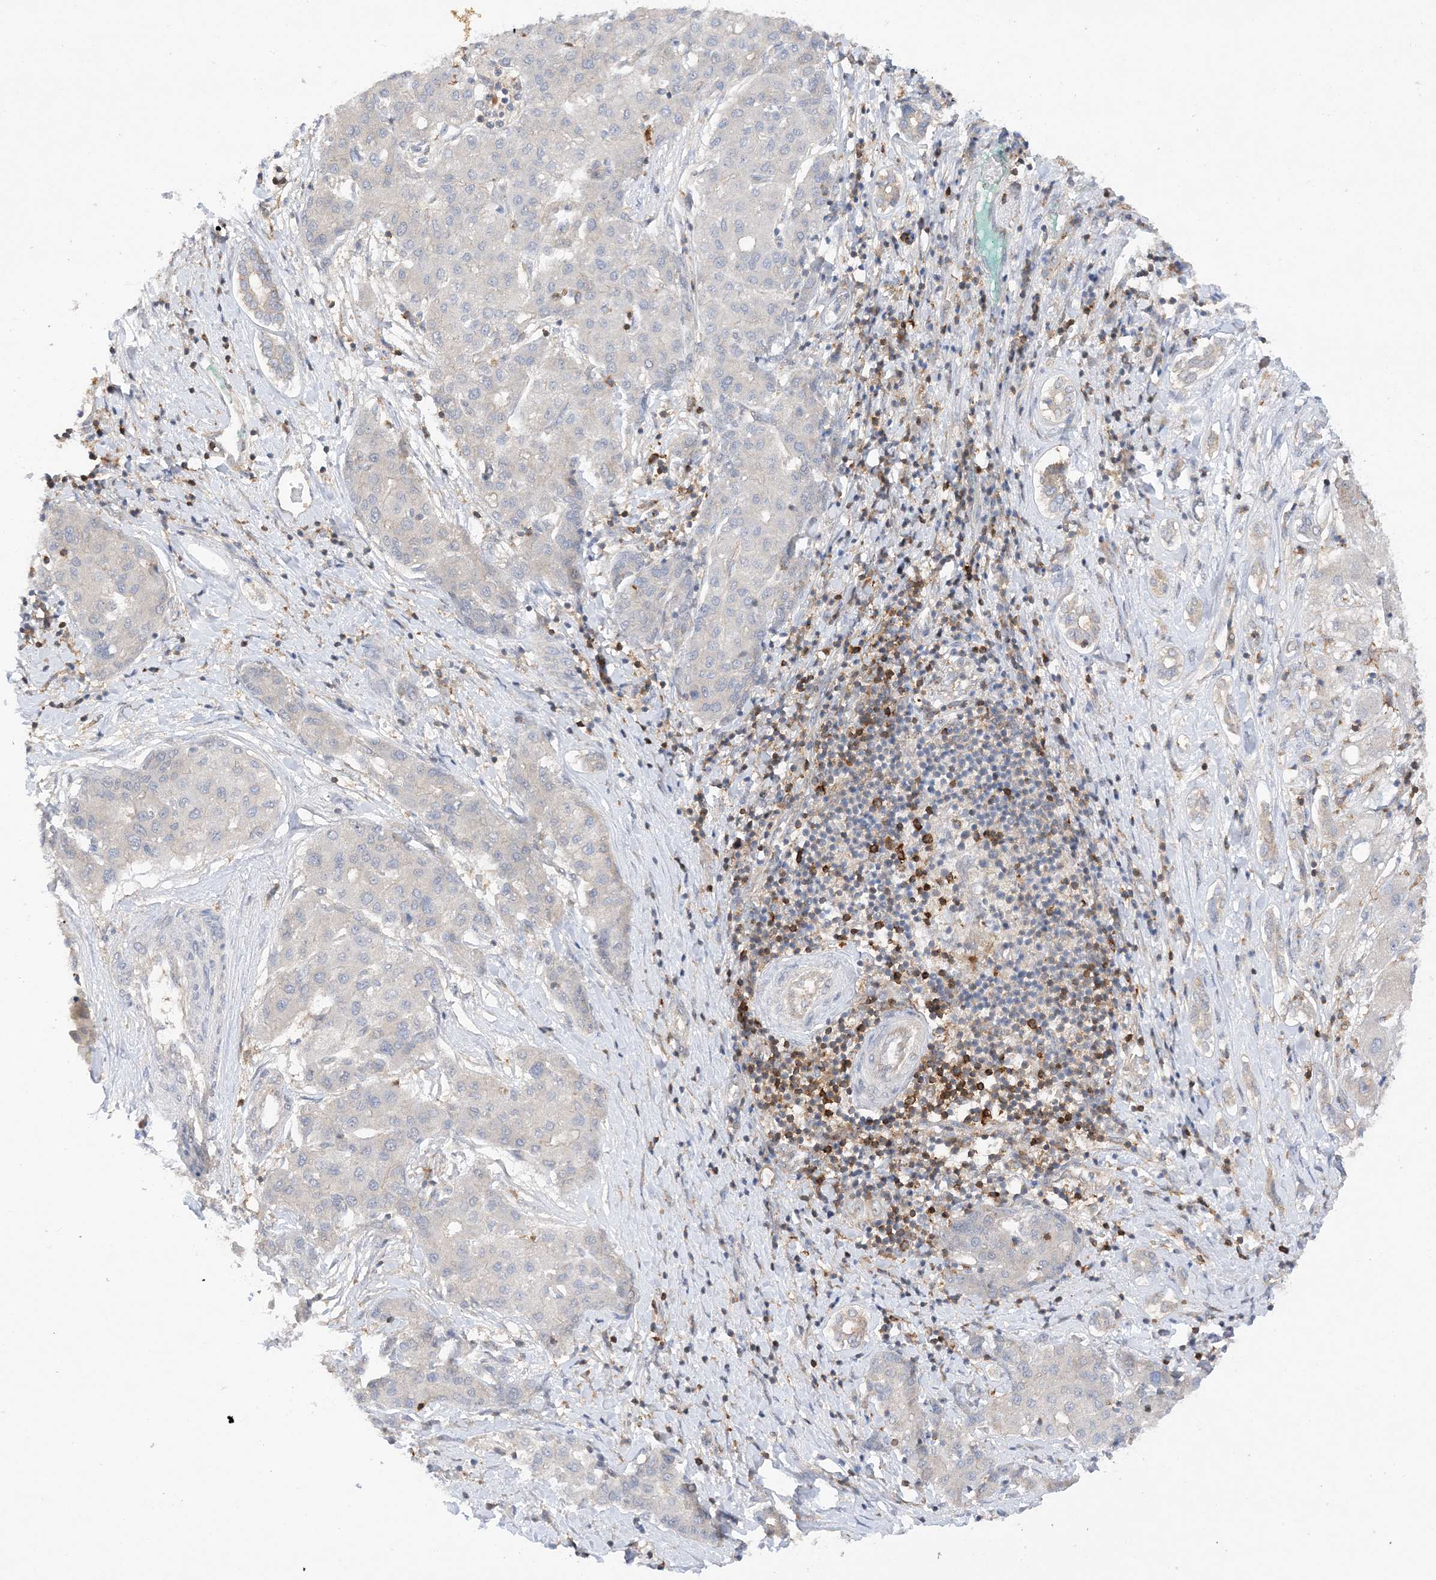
{"staining": {"intensity": "negative", "quantity": "none", "location": "none"}, "tissue": "liver cancer", "cell_type": "Tumor cells", "image_type": "cancer", "snomed": [{"axis": "morphology", "description": "Carcinoma, Hepatocellular, NOS"}, {"axis": "topography", "description": "Liver"}], "caption": "DAB immunohistochemical staining of liver cancer (hepatocellular carcinoma) displays no significant positivity in tumor cells. Nuclei are stained in blue.", "gene": "PHACTR2", "patient": {"sex": "male", "age": 65}}